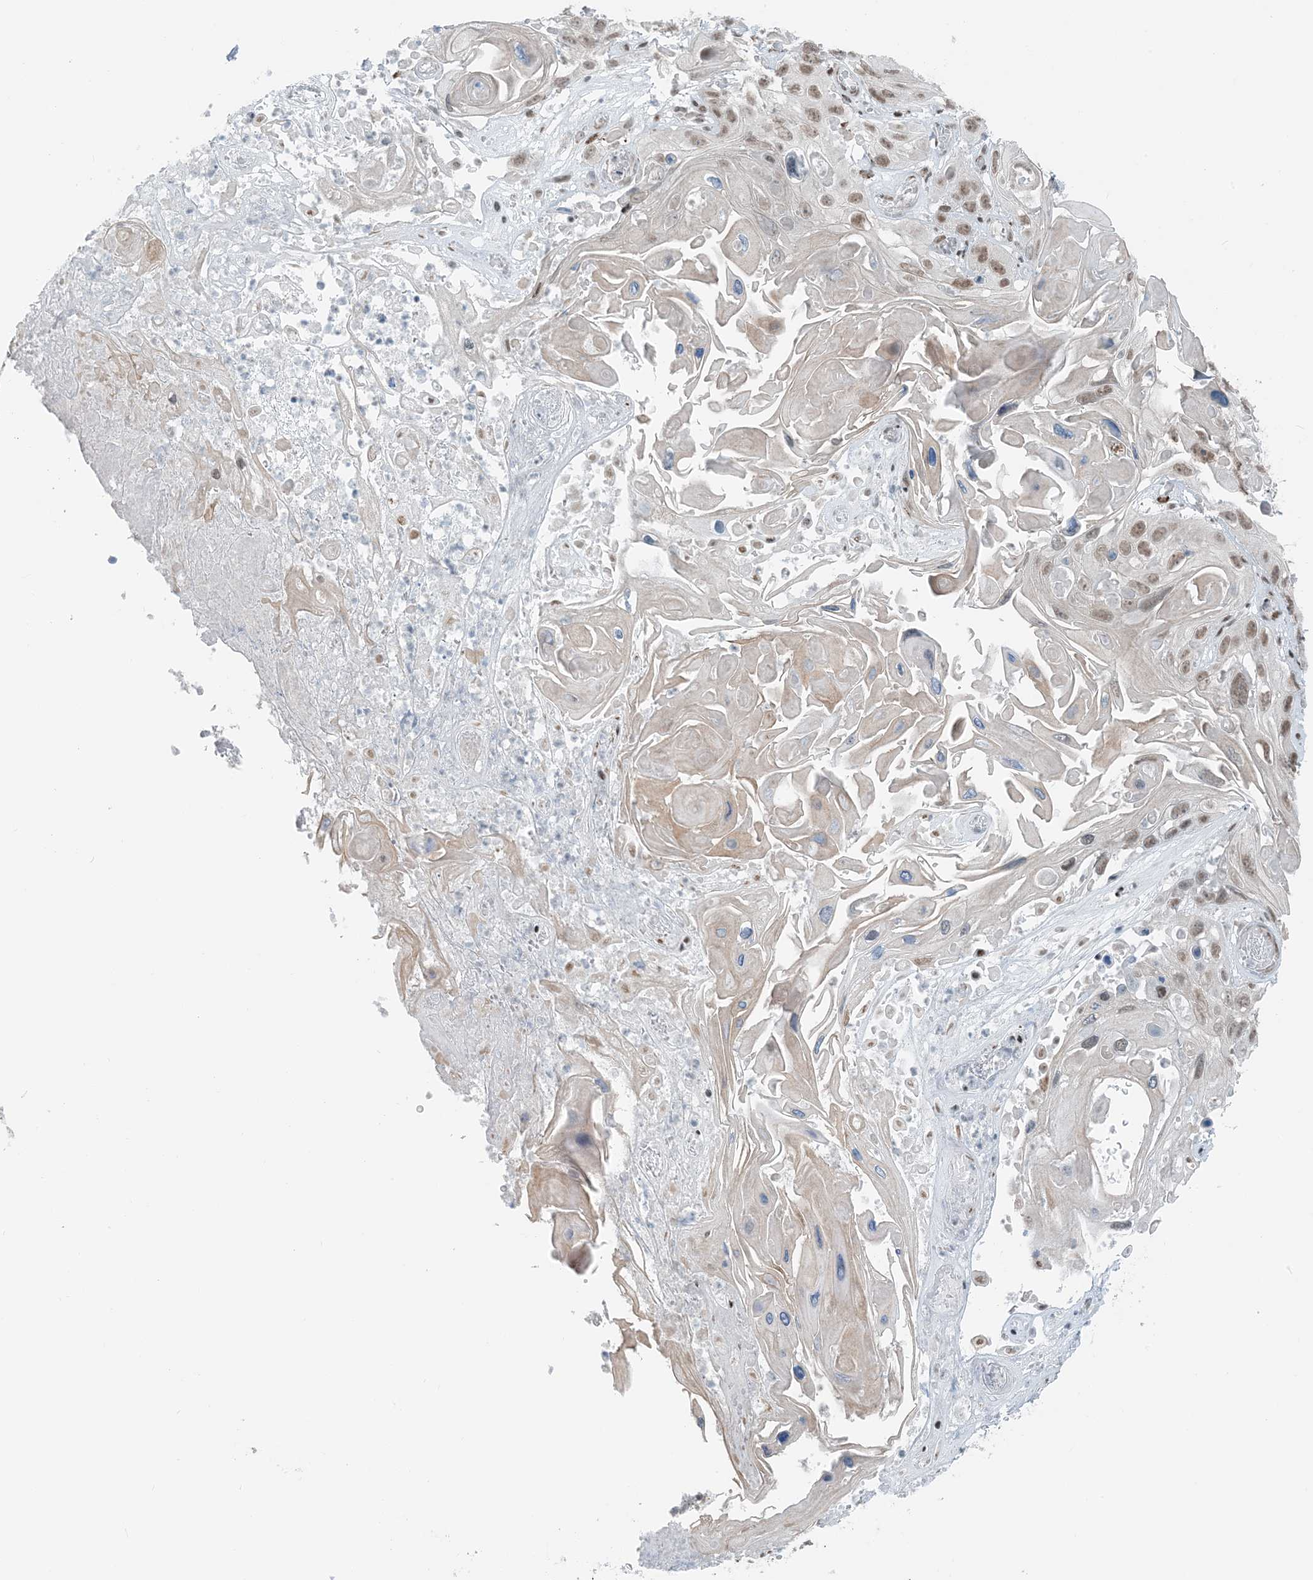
{"staining": {"intensity": "moderate", "quantity": "25%-75%", "location": "nuclear"}, "tissue": "skin cancer", "cell_type": "Tumor cells", "image_type": "cancer", "snomed": [{"axis": "morphology", "description": "Squamous cell carcinoma, NOS"}, {"axis": "topography", "description": "Skin"}], "caption": "The image shows immunohistochemical staining of skin squamous cell carcinoma. There is moderate nuclear expression is present in about 25%-75% of tumor cells. (DAB IHC, brown staining for protein, blue staining for nuclei).", "gene": "ZNF500", "patient": {"sex": "male", "age": 55}}